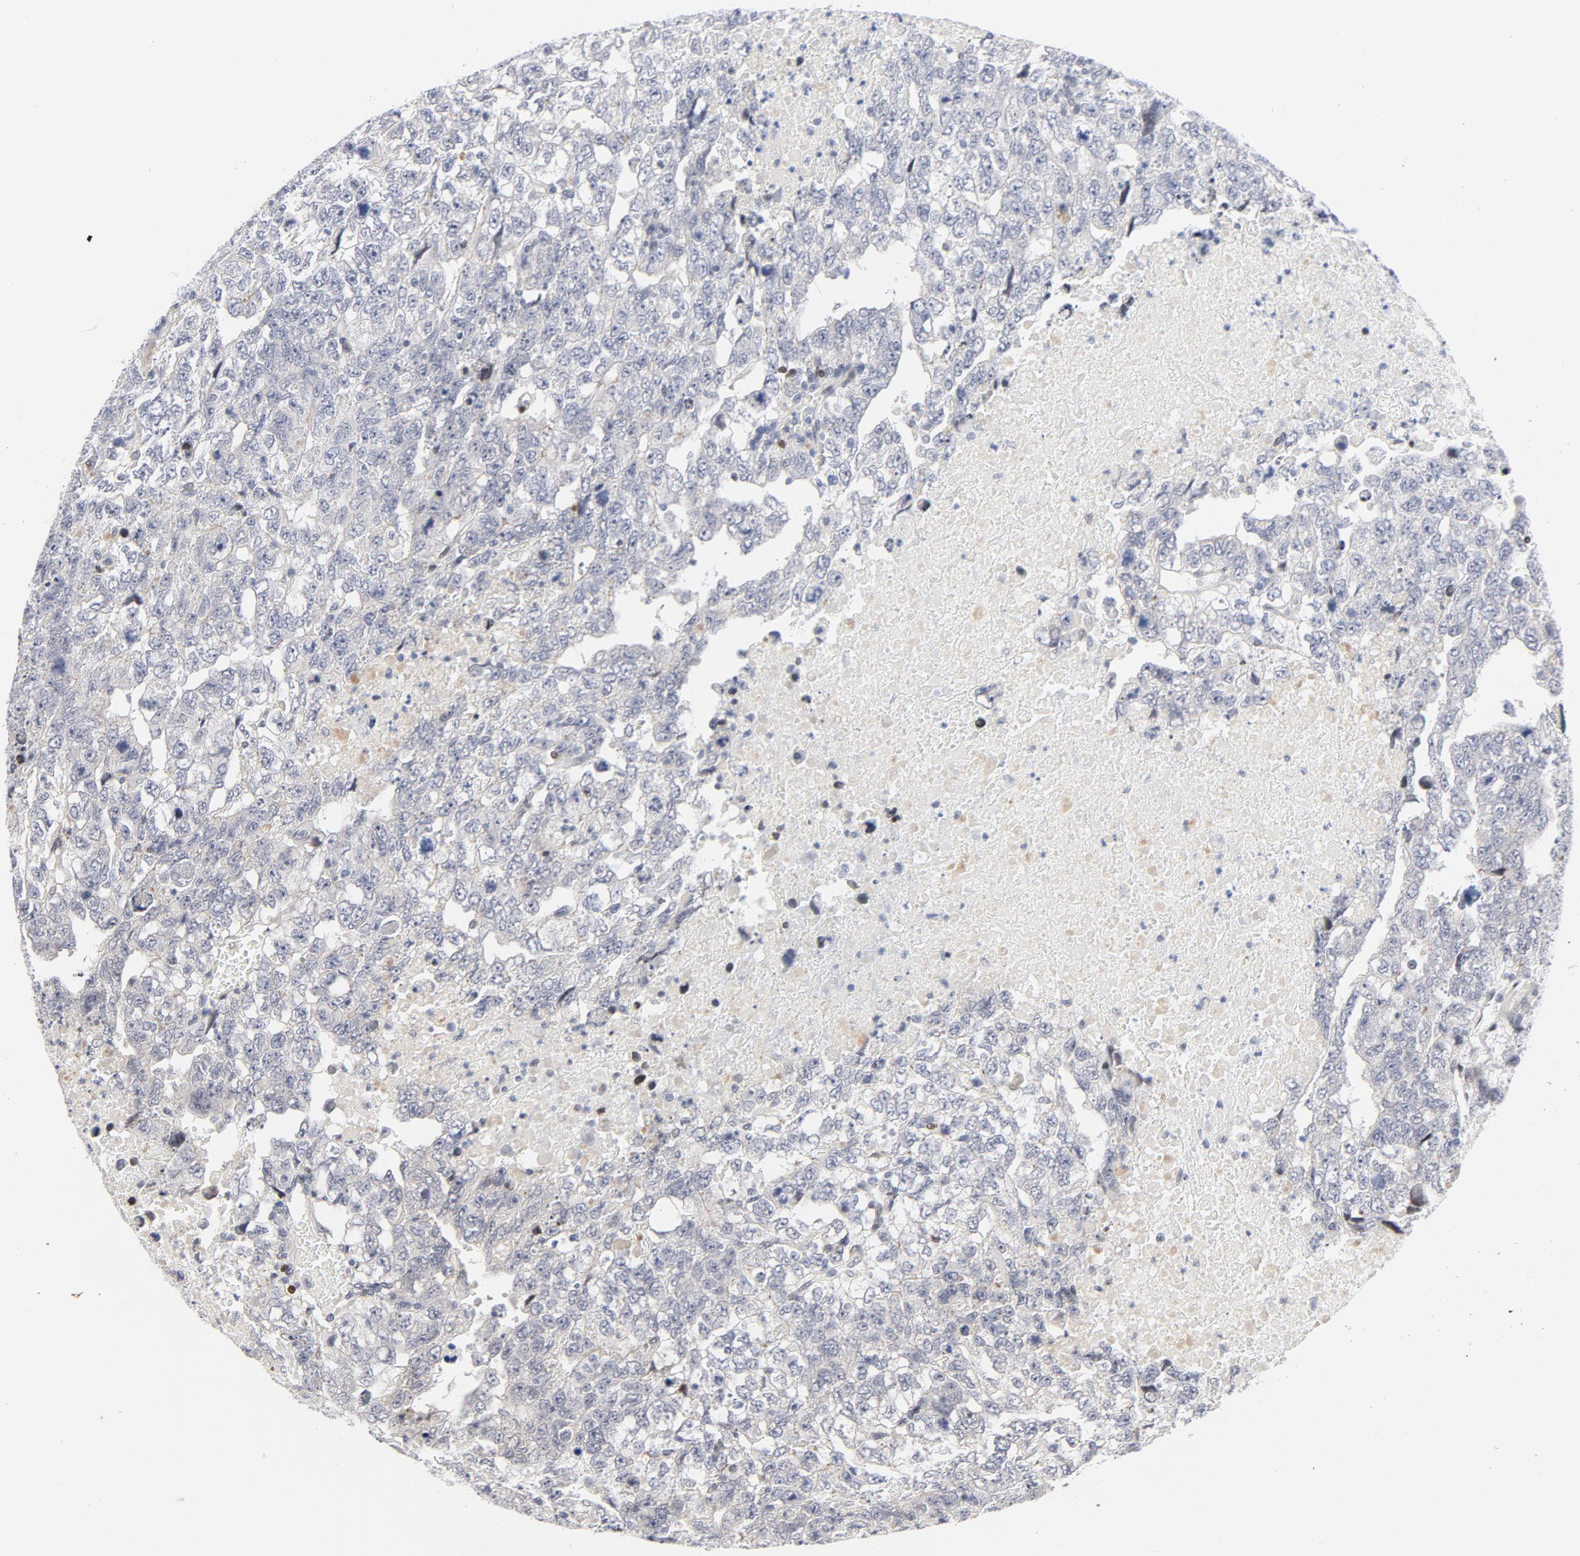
{"staining": {"intensity": "negative", "quantity": "none", "location": "none"}, "tissue": "testis cancer", "cell_type": "Tumor cells", "image_type": "cancer", "snomed": [{"axis": "morphology", "description": "Carcinoma, Embryonal, NOS"}, {"axis": "topography", "description": "Testis"}], "caption": "Micrograph shows no significant protein positivity in tumor cells of testis embryonal carcinoma.", "gene": "NFIC", "patient": {"sex": "male", "age": 36}}